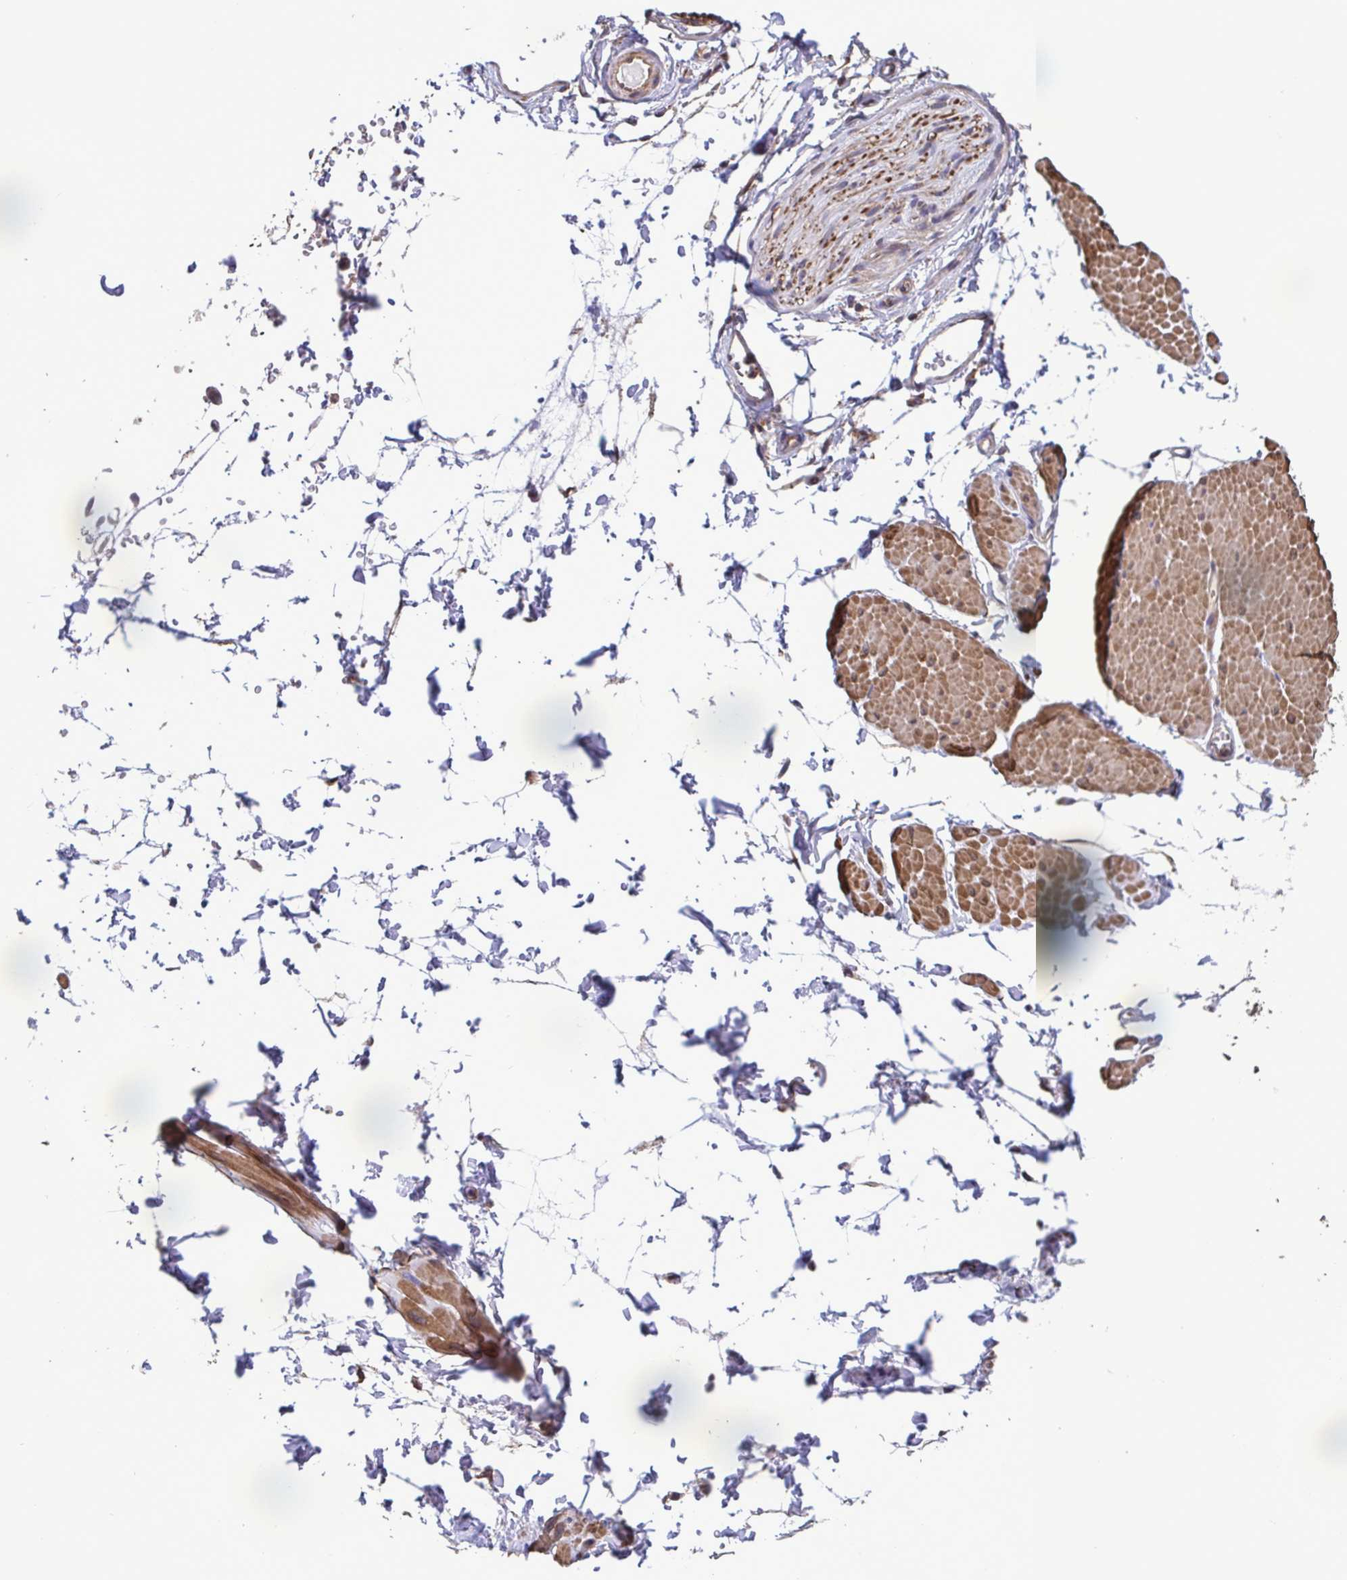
{"staining": {"intensity": "negative", "quantity": "none", "location": "none"}, "tissue": "adipose tissue", "cell_type": "Adipocytes", "image_type": "normal", "snomed": [{"axis": "morphology", "description": "Normal tissue, NOS"}, {"axis": "topography", "description": "Smooth muscle"}, {"axis": "topography", "description": "Peripheral nerve tissue"}], "caption": "IHC of unremarkable human adipose tissue shows no staining in adipocytes.", "gene": "ZNF200", "patient": {"sex": "male", "age": 58}}